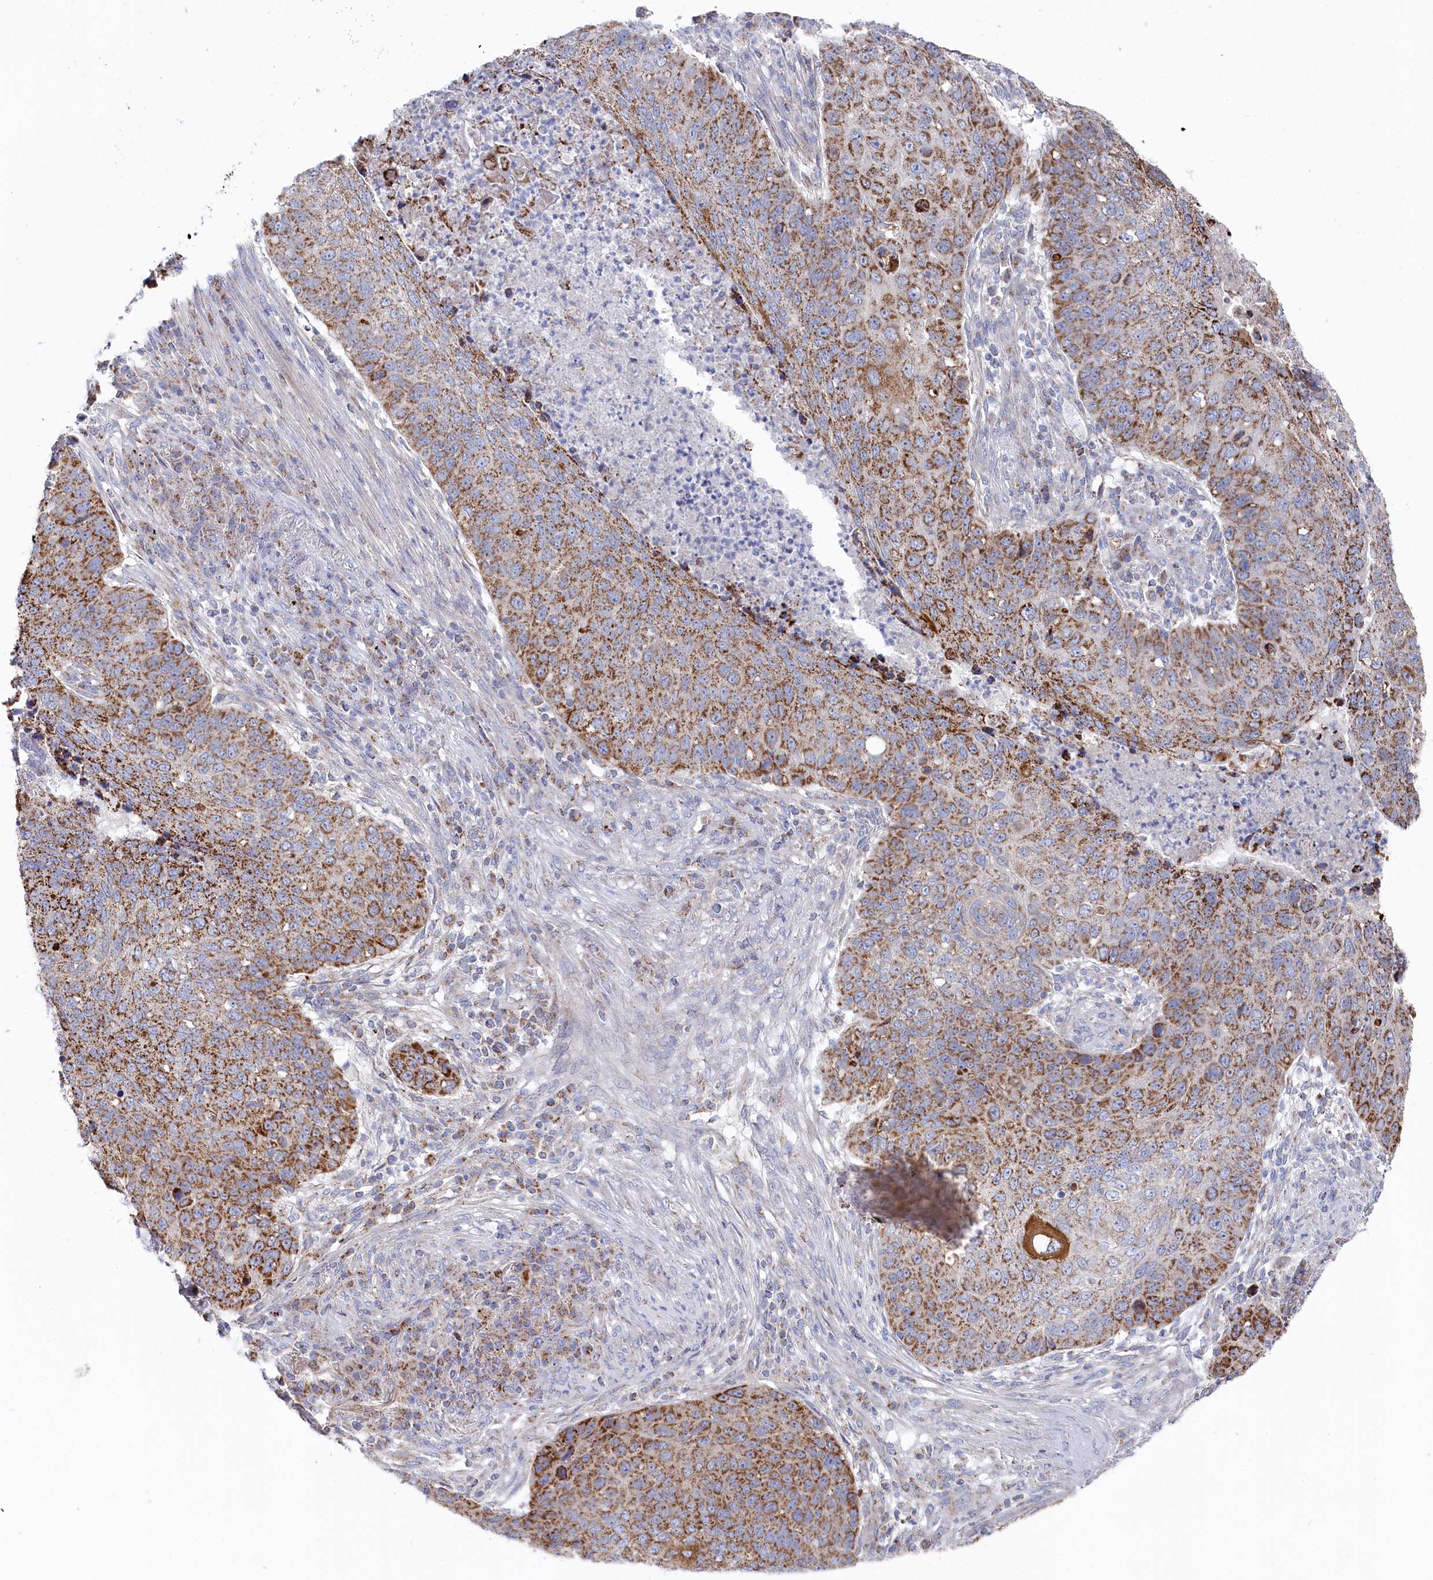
{"staining": {"intensity": "moderate", "quantity": ">75%", "location": "cytoplasmic/membranous"}, "tissue": "lung cancer", "cell_type": "Tumor cells", "image_type": "cancer", "snomed": [{"axis": "morphology", "description": "Squamous cell carcinoma, NOS"}, {"axis": "topography", "description": "Lung"}], "caption": "Moderate cytoplasmic/membranous expression is appreciated in about >75% of tumor cells in squamous cell carcinoma (lung). The protein is shown in brown color, while the nuclei are stained blue.", "gene": "GLS2", "patient": {"sex": "female", "age": 63}}